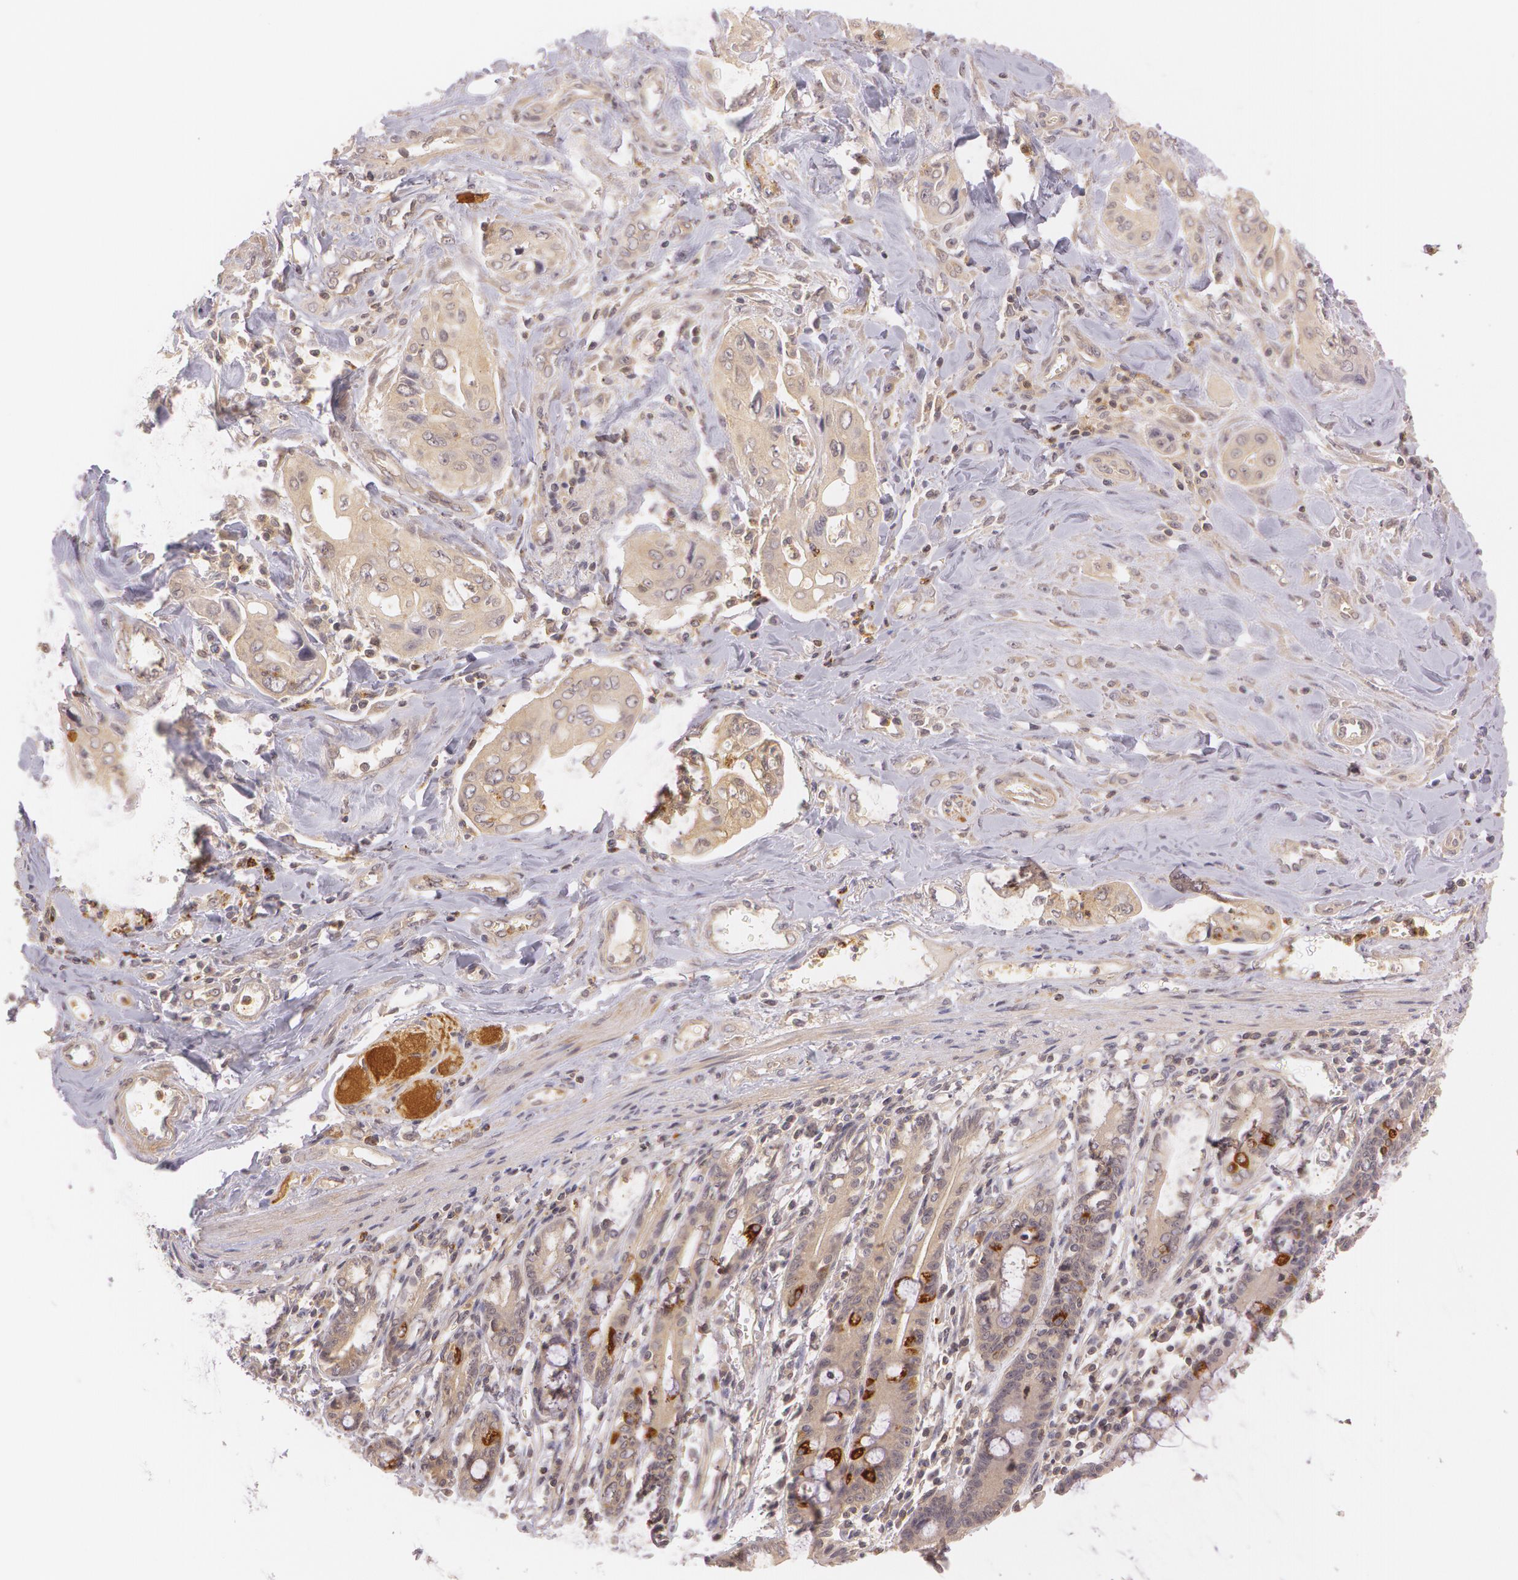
{"staining": {"intensity": "weak", "quantity": ">75%", "location": "cytoplasmic/membranous"}, "tissue": "pancreatic cancer", "cell_type": "Tumor cells", "image_type": "cancer", "snomed": [{"axis": "morphology", "description": "Adenocarcinoma, NOS"}, {"axis": "topography", "description": "Pancreas"}], "caption": "Tumor cells exhibit weak cytoplasmic/membranous staining in about >75% of cells in pancreatic cancer (adenocarcinoma). Using DAB (brown) and hematoxylin (blue) stains, captured at high magnification using brightfield microscopy.", "gene": "ATG2B", "patient": {"sex": "male", "age": 77}}